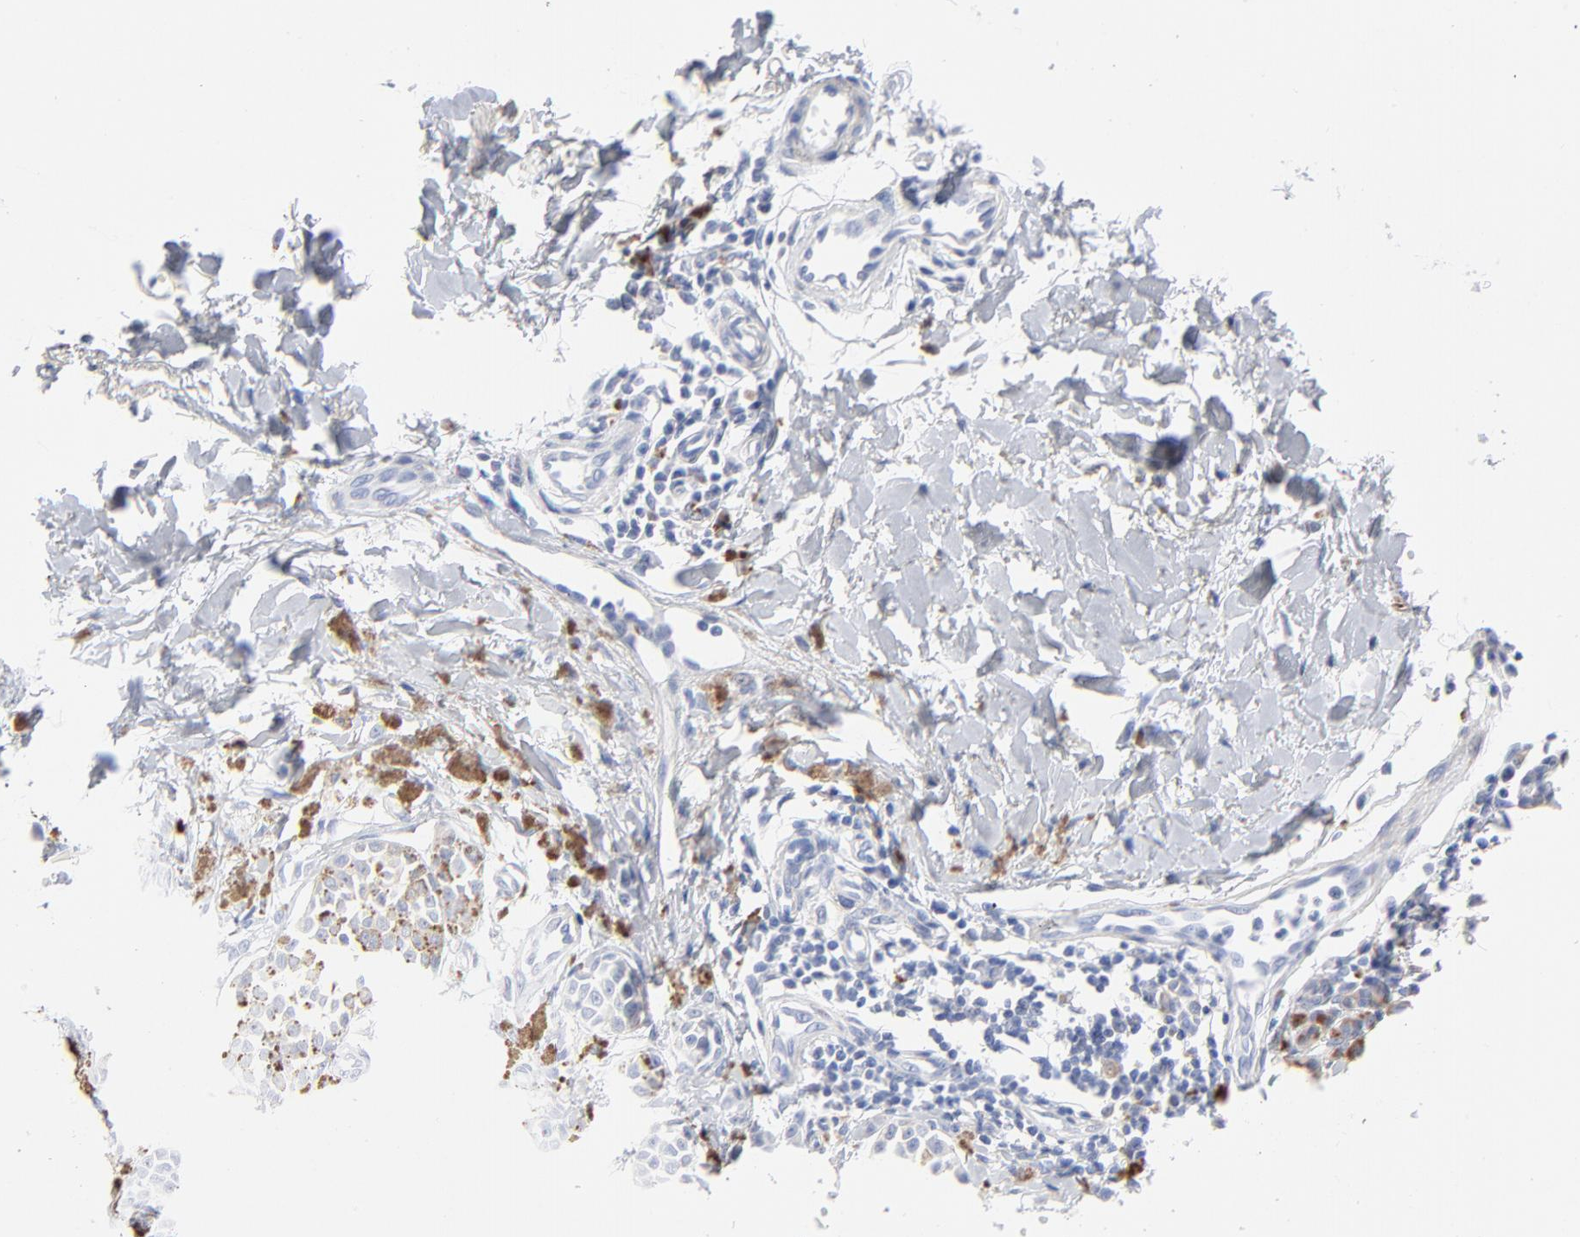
{"staining": {"intensity": "negative", "quantity": "none", "location": "none"}, "tissue": "melanoma", "cell_type": "Tumor cells", "image_type": "cancer", "snomed": [{"axis": "morphology", "description": "Malignant melanoma, NOS"}, {"axis": "topography", "description": "Skin"}], "caption": "A micrograph of malignant melanoma stained for a protein shows no brown staining in tumor cells. (Brightfield microscopy of DAB (3,3'-diaminobenzidine) immunohistochemistry at high magnification).", "gene": "CHCHD10", "patient": {"sex": "female", "age": 38}}